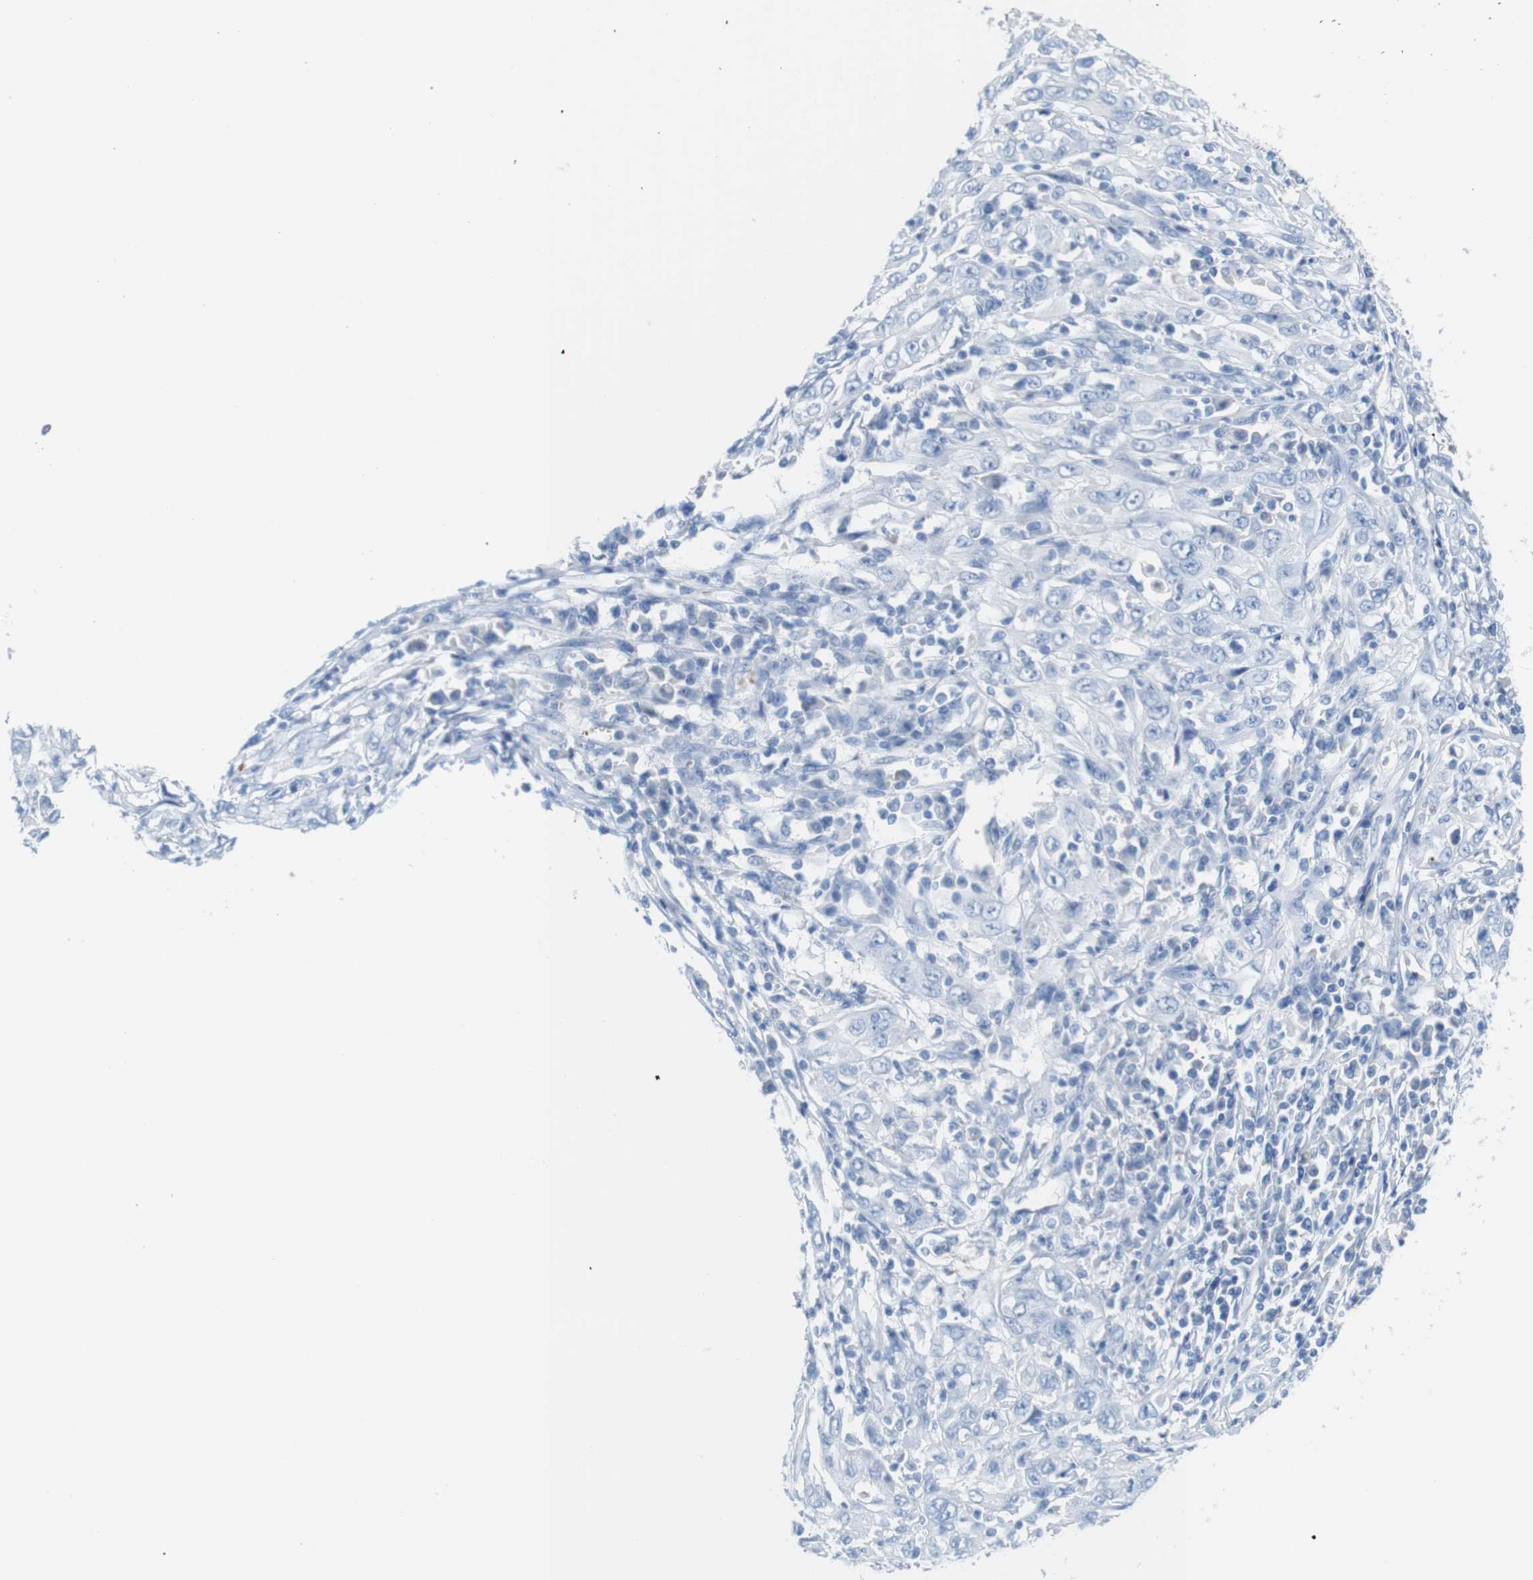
{"staining": {"intensity": "negative", "quantity": "none", "location": "none"}, "tissue": "cervical cancer", "cell_type": "Tumor cells", "image_type": "cancer", "snomed": [{"axis": "morphology", "description": "Squamous cell carcinoma, NOS"}, {"axis": "topography", "description": "Cervix"}], "caption": "Immunohistochemical staining of human squamous cell carcinoma (cervical) displays no significant staining in tumor cells.", "gene": "IGSF8", "patient": {"sex": "female", "age": 46}}